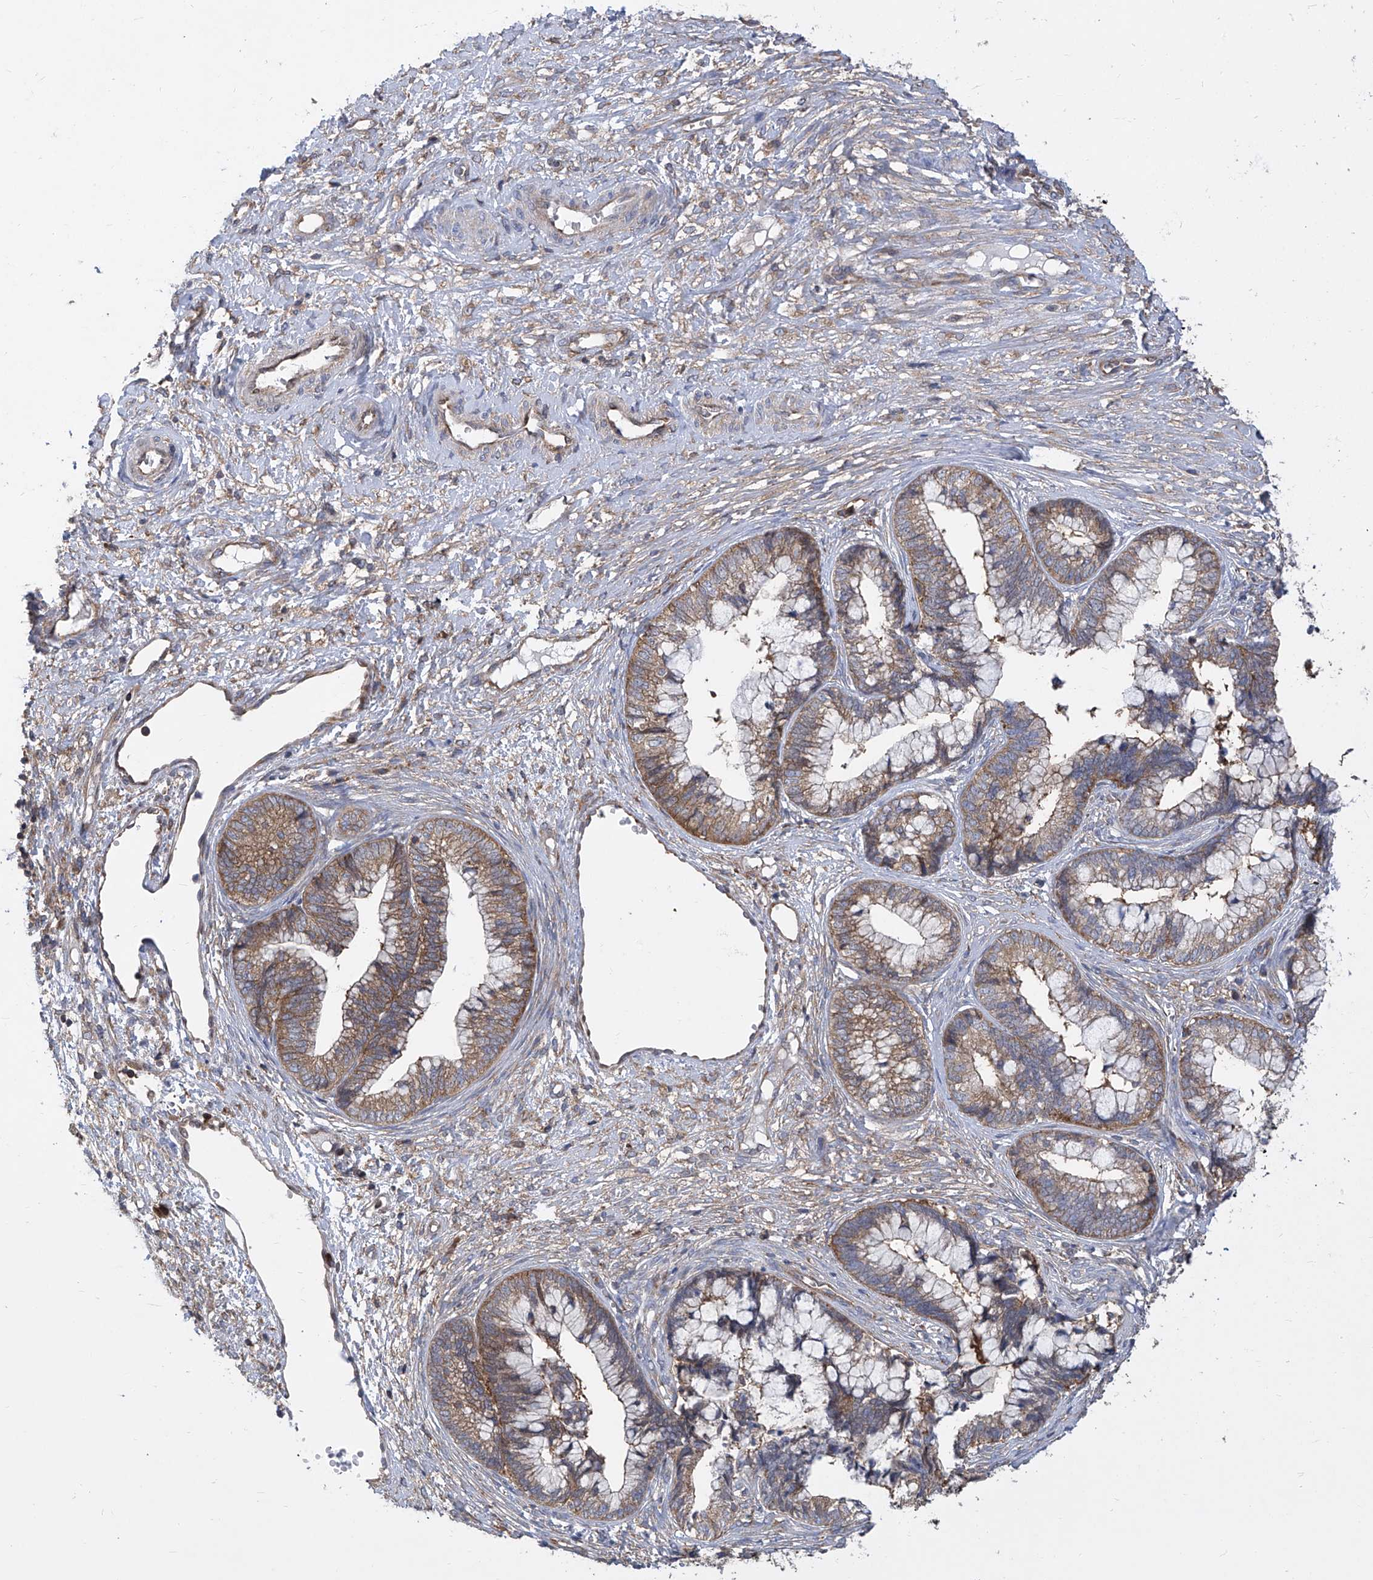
{"staining": {"intensity": "moderate", "quantity": ">75%", "location": "cytoplasmic/membranous"}, "tissue": "cervical cancer", "cell_type": "Tumor cells", "image_type": "cancer", "snomed": [{"axis": "morphology", "description": "Adenocarcinoma, NOS"}, {"axis": "topography", "description": "Cervix"}], "caption": "Human cervical cancer (adenocarcinoma) stained for a protein (brown) demonstrates moderate cytoplasmic/membranous positive staining in about >75% of tumor cells.", "gene": "EIF3M", "patient": {"sex": "female", "age": 44}}